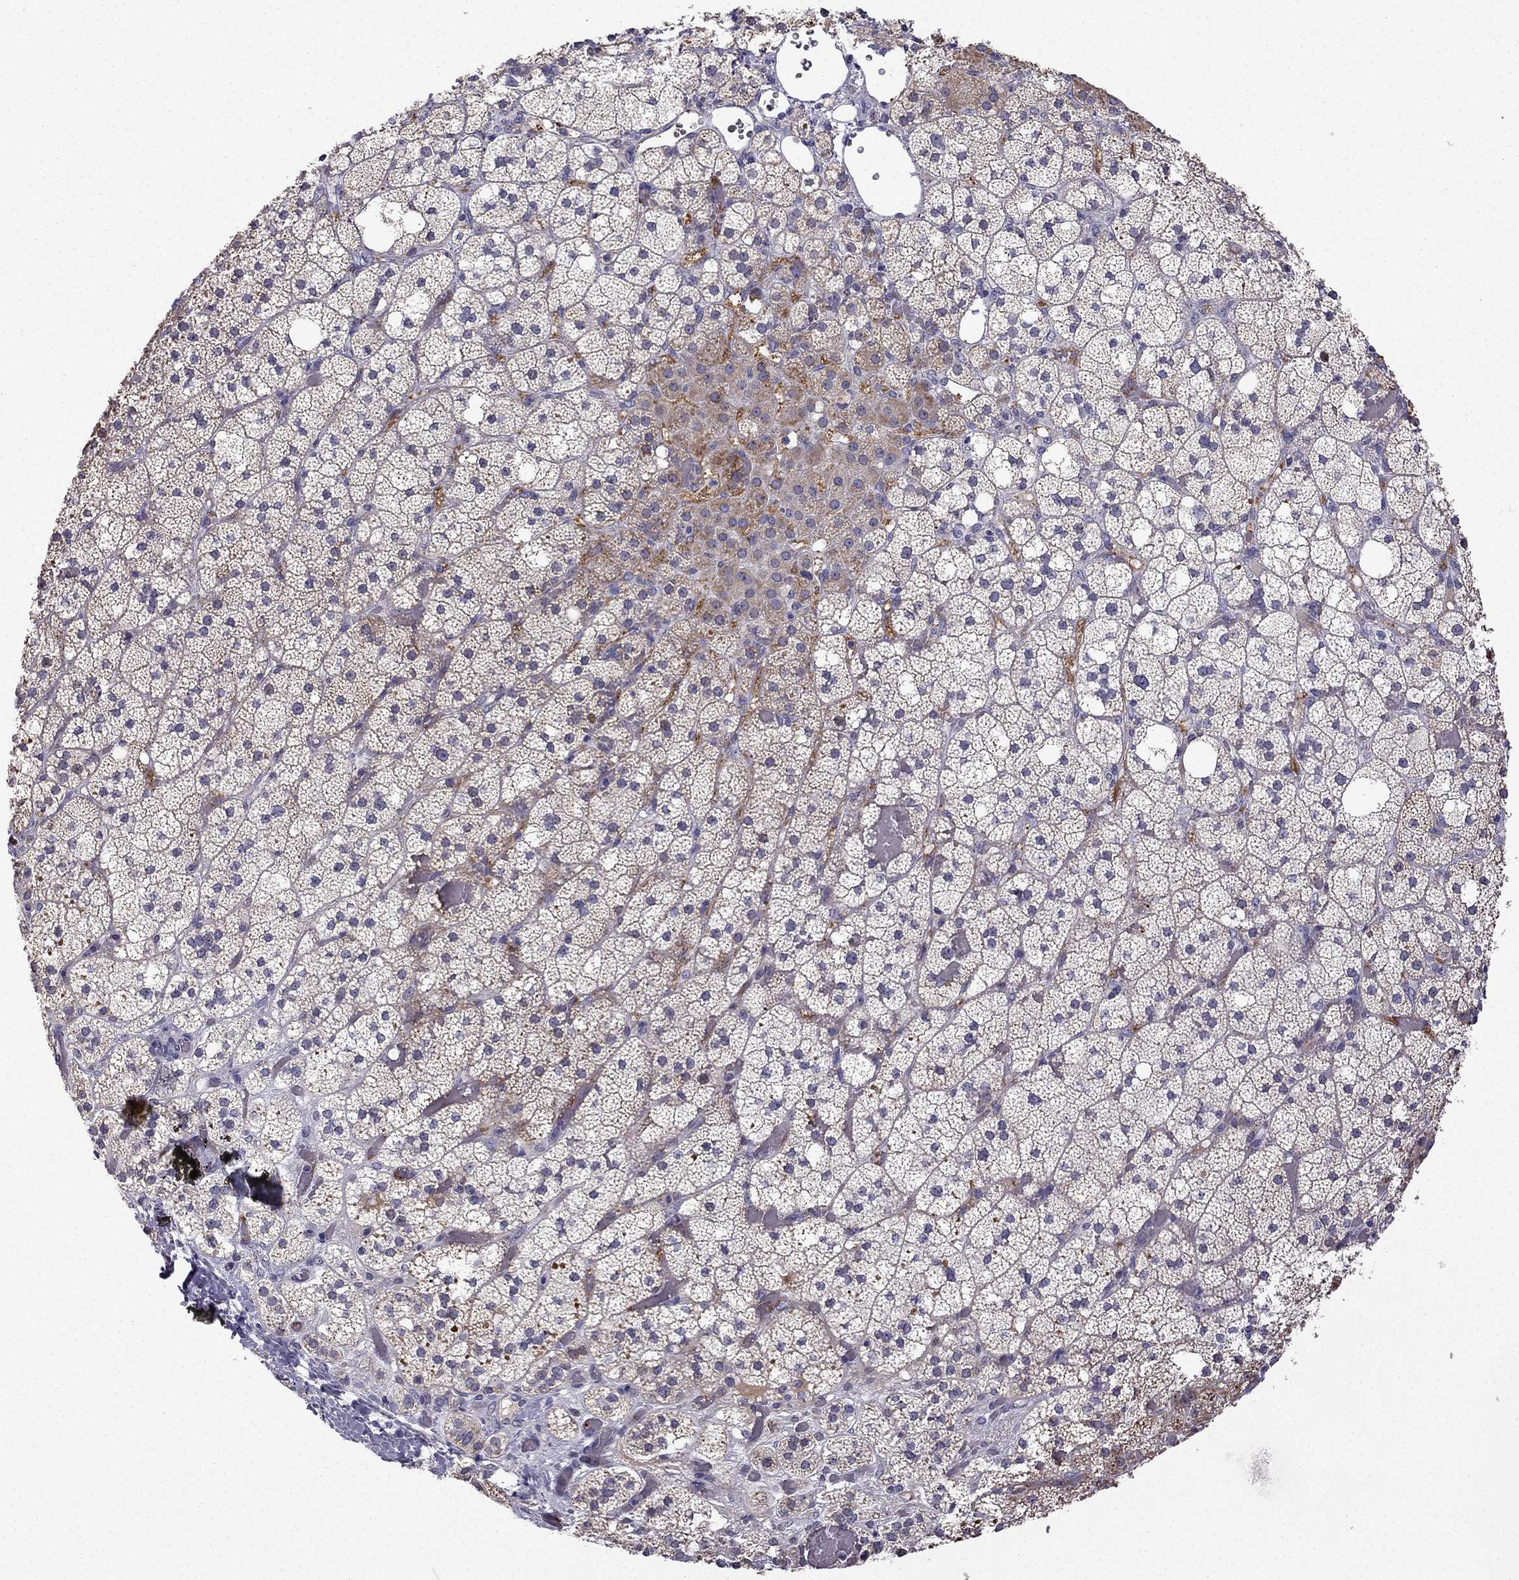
{"staining": {"intensity": "moderate", "quantity": "25%-75%", "location": "cytoplasmic/membranous"}, "tissue": "adrenal gland", "cell_type": "Glandular cells", "image_type": "normal", "snomed": [{"axis": "morphology", "description": "Normal tissue, NOS"}, {"axis": "topography", "description": "Adrenal gland"}], "caption": "Adrenal gland stained with DAB (3,3'-diaminobenzidine) immunohistochemistry (IHC) shows medium levels of moderate cytoplasmic/membranous positivity in approximately 25%-75% of glandular cells.", "gene": "UHRF1", "patient": {"sex": "male", "age": 53}}